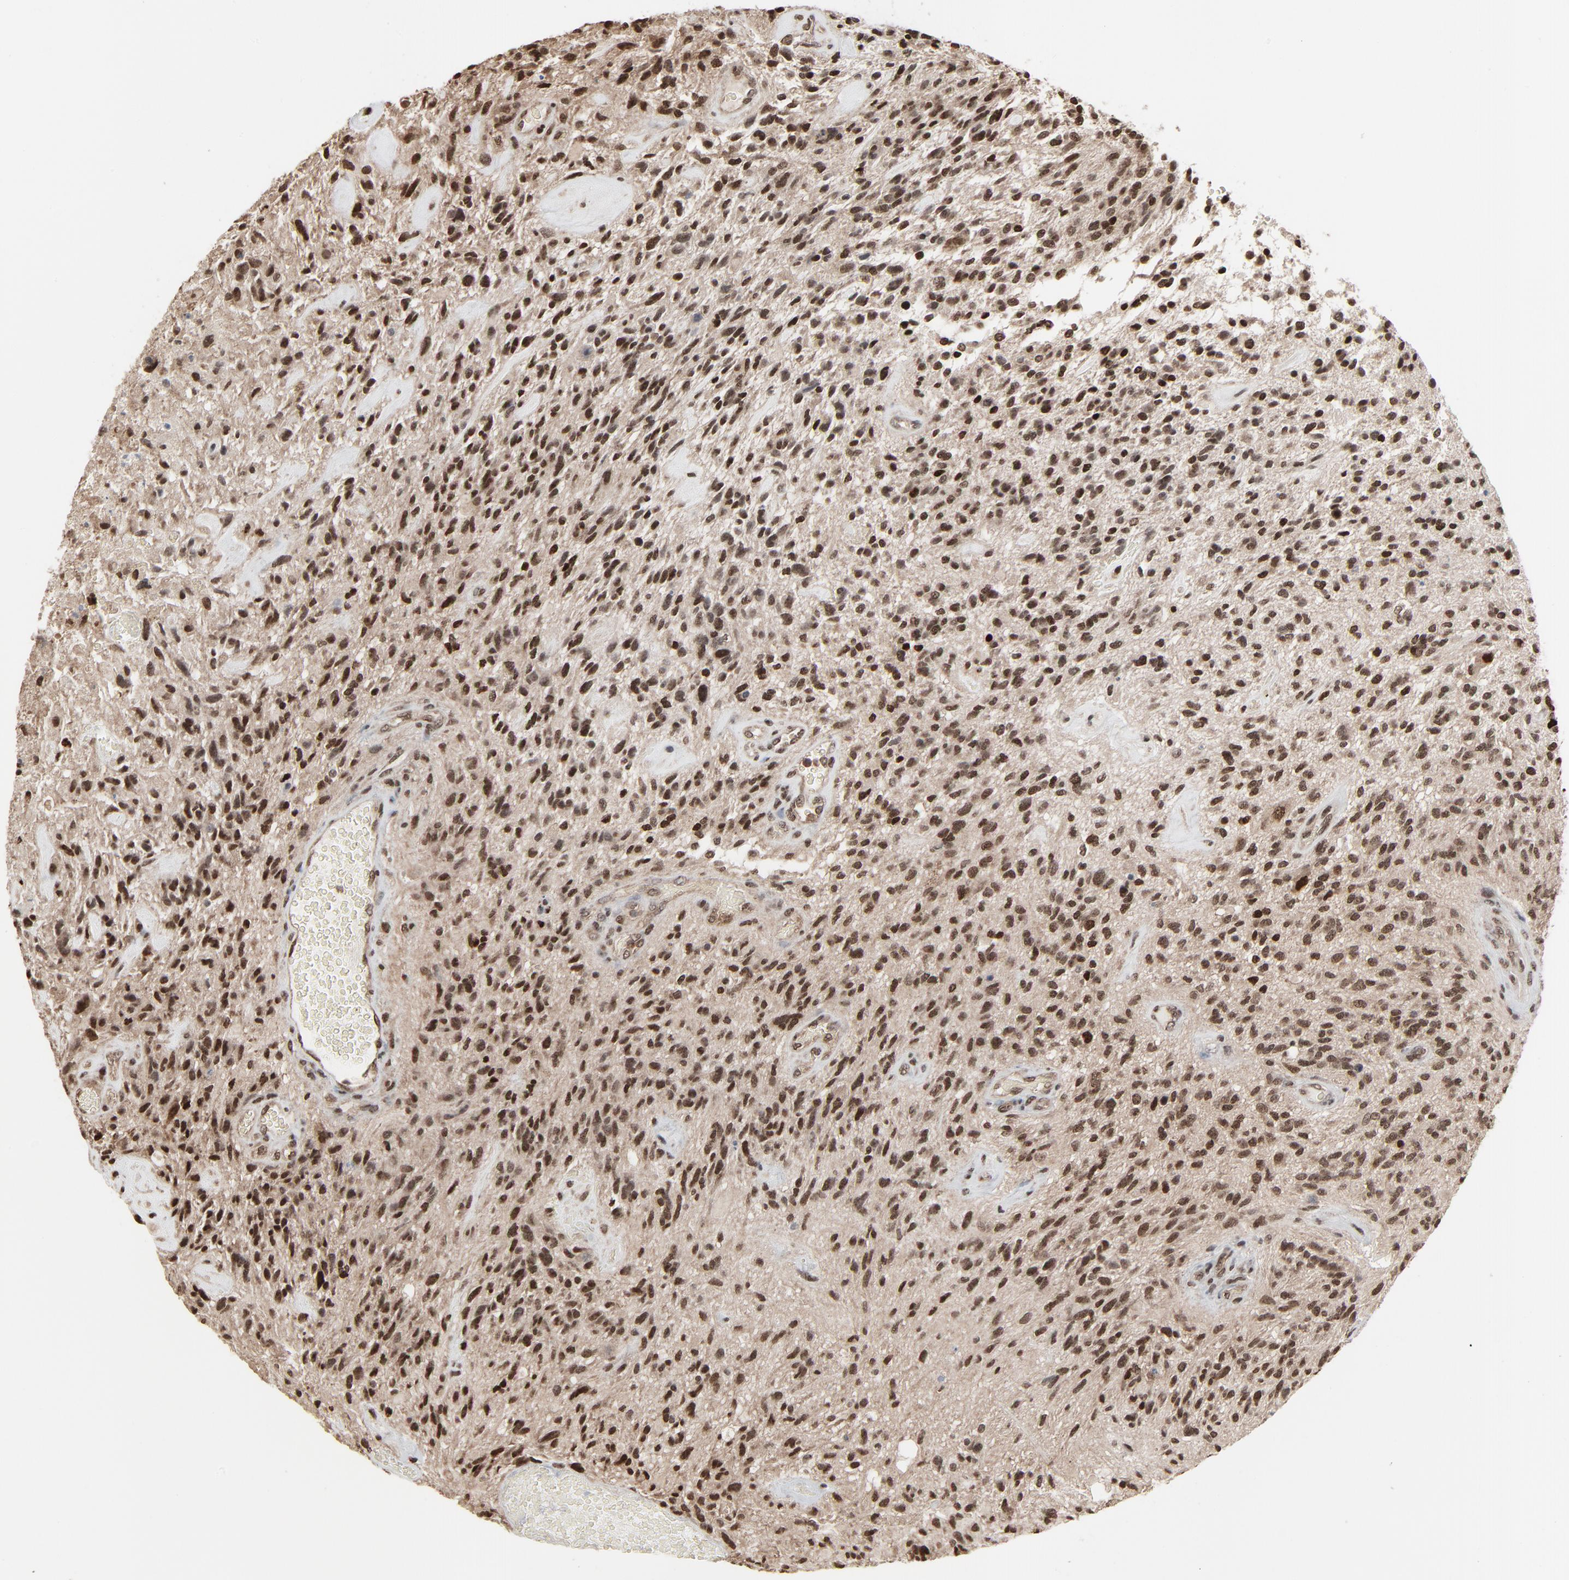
{"staining": {"intensity": "strong", "quantity": ">75%", "location": "cytoplasmic/membranous,nuclear"}, "tissue": "glioma", "cell_type": "Tumor cells", "image_type": "cancer", "snomed": [{"axis": "morphology", "description": "Normal tissue, NOS"}, {"axis": "morphology", "description": "Glioma, malignant, High grade"}, {"axis": "topography", "description": "Cerebral cortex"}], "caption": "The immunohistochemical stain labels strong cytoplasmic/membranous and nuclear positivity in tumor cells of glioma tissue.", "gene": "MEIS2", "patient": {"sex": "male", "age": 75}}